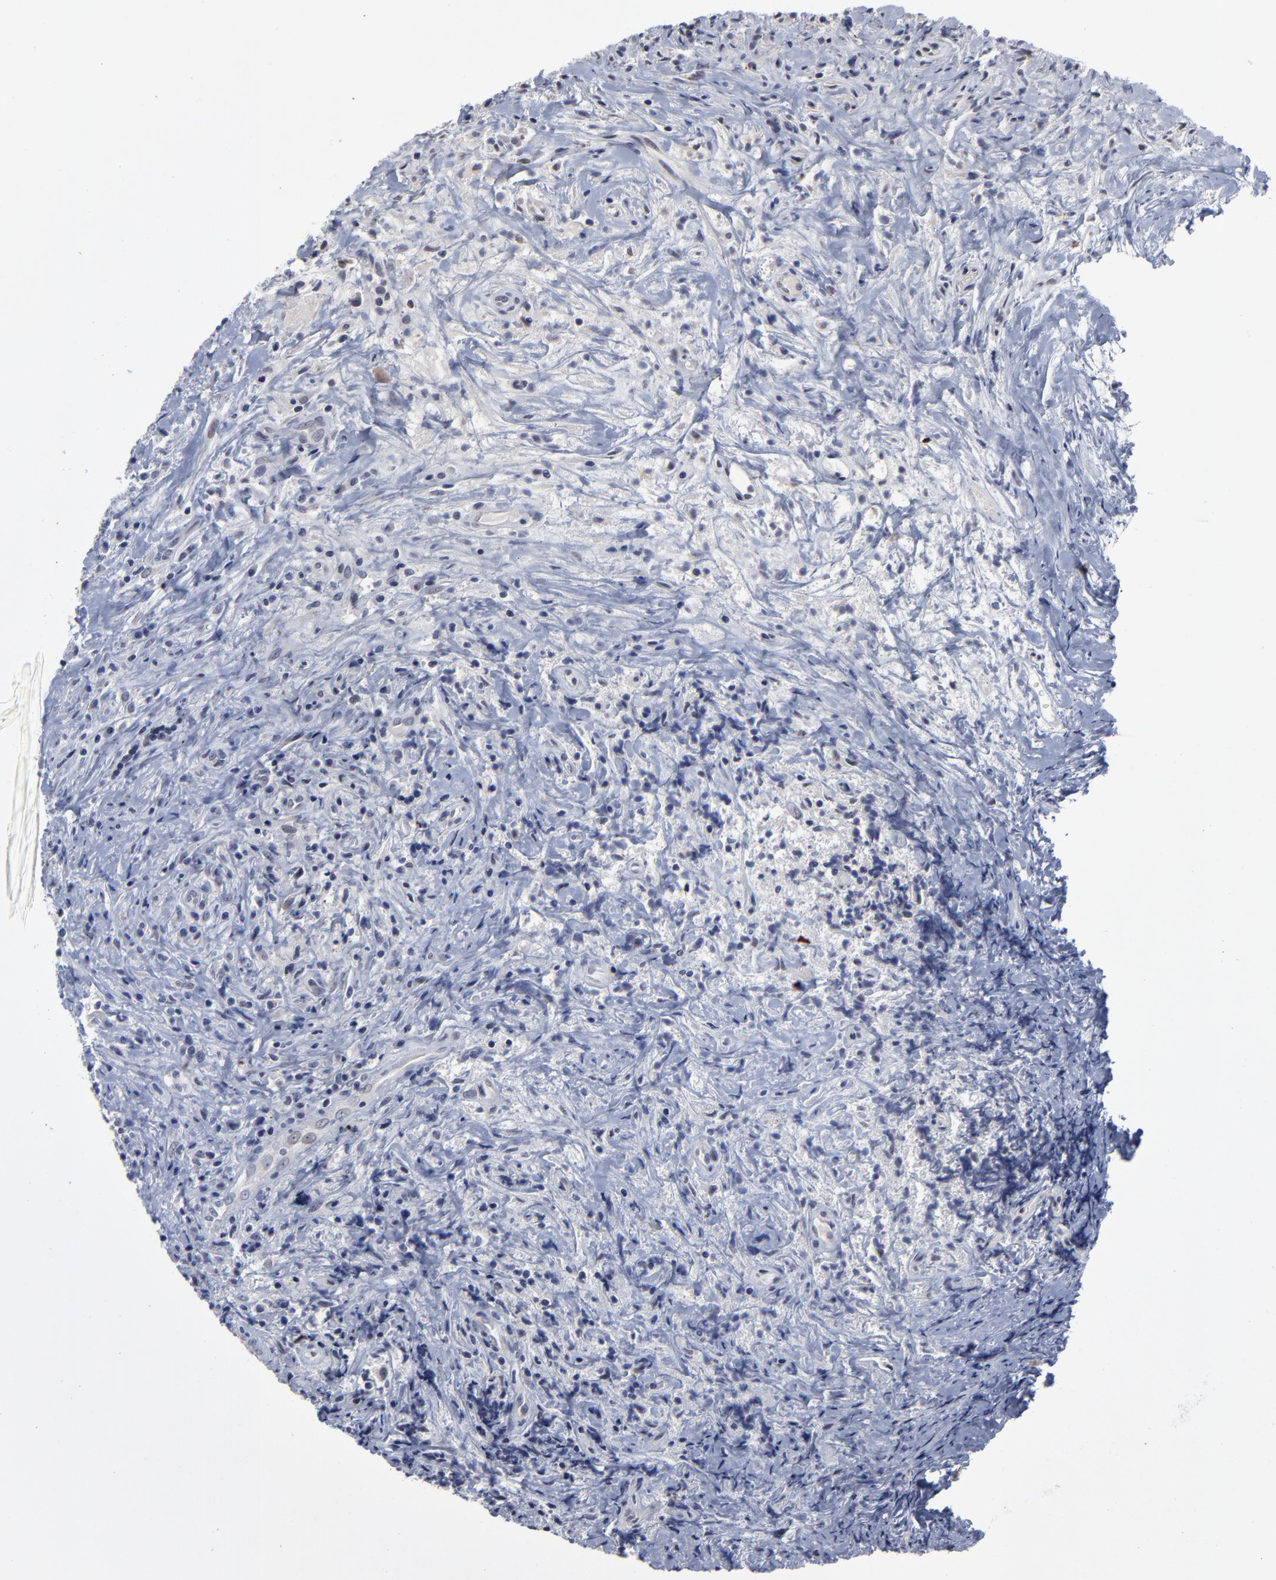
{"staining": {"intensity": "negative", "quantity": "none", "location": "none"}, "tissue": "lymphoma", "cell_type": "Tumor cells", "image_type": "cancer", "snomed": [{"axis": "morphology", "description": "Hodgkin's disease, NOS"}, {"axis": "topography", "description": "Lymph node"}], "caption": "Photomicrograph shows no significant protein expression in tumor cells of lymphoma.", "gene": "MAGEA10", "patient": {"sex": "female", "age": 25}}